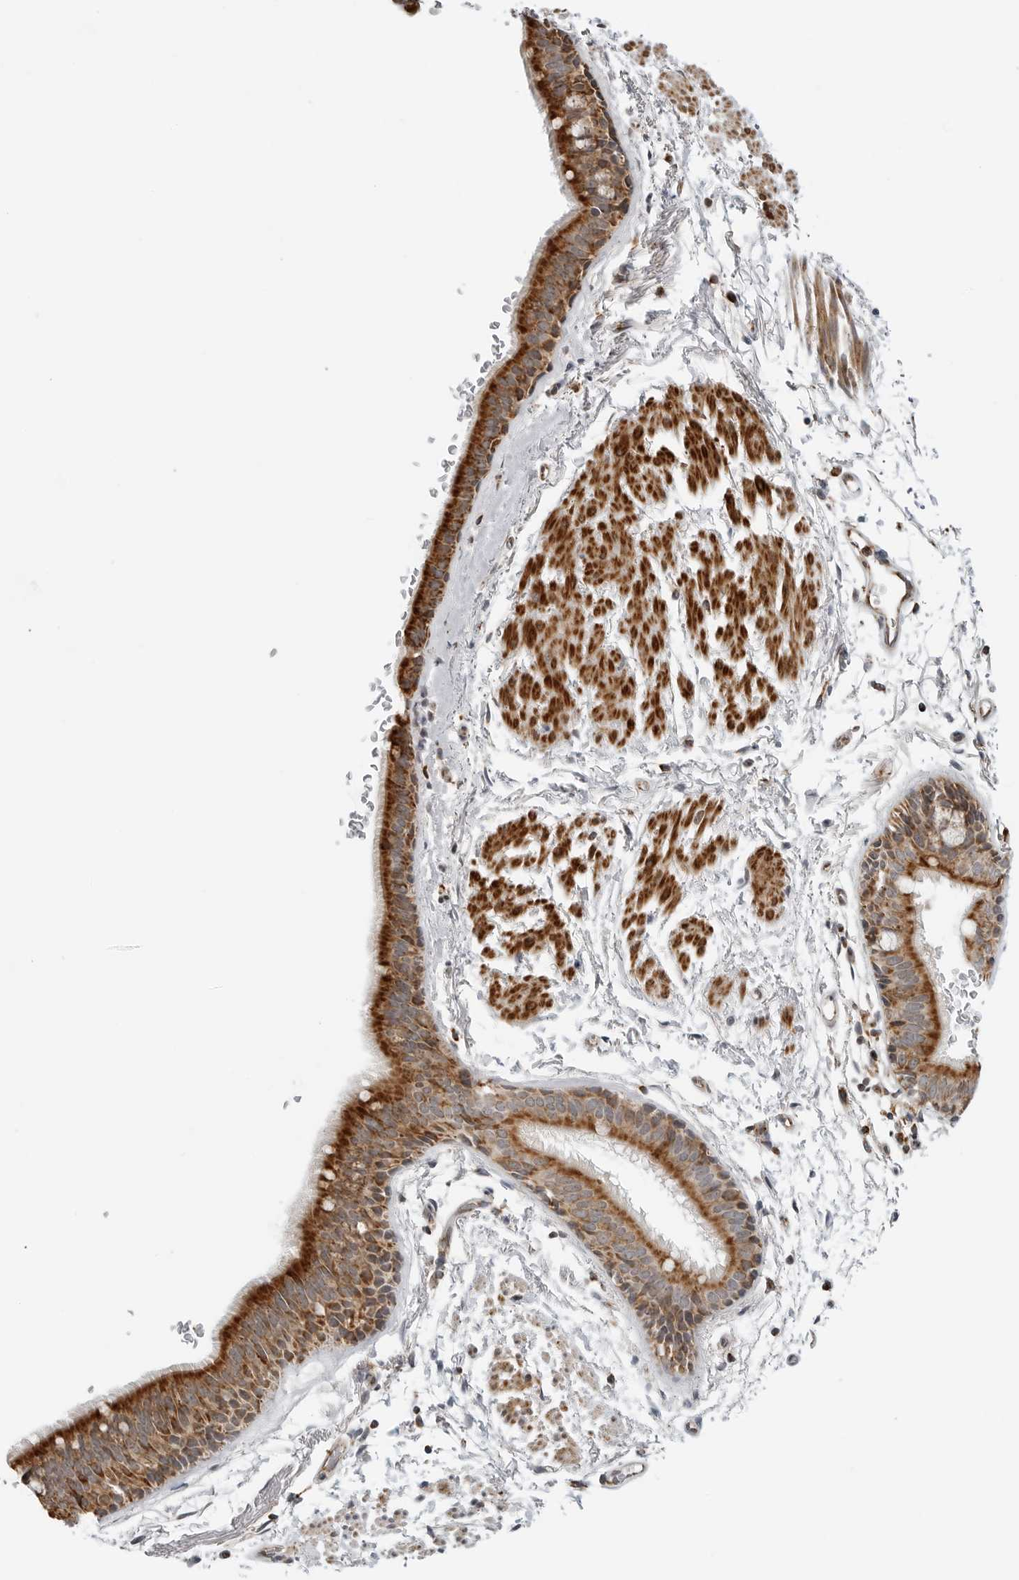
{"staining": {"intensity": "strong", "quantity": ">75%", "location": "cytoplasmic/membranous"}, "tissue": "bronchus", "cell_type": "Respiratory epithelial cells", "image_type": "normal", "snomed": [{"axis": "morphology", "description": "Normal tissue, NOS"}, {"axis": "topography", "description": "Lymph node"}, {"axis": "topography", "description": "Bronchus"}], "caption": "This histopathology image exhibits immunohistochemistry (IHC) staining of normal bronchus, with high strong cytoplasmic/membranous positivity in approximately >75% of respiratory epithelial cells.", "gene": "PEX2", "patient": {"sex": "female", "age": 70}}